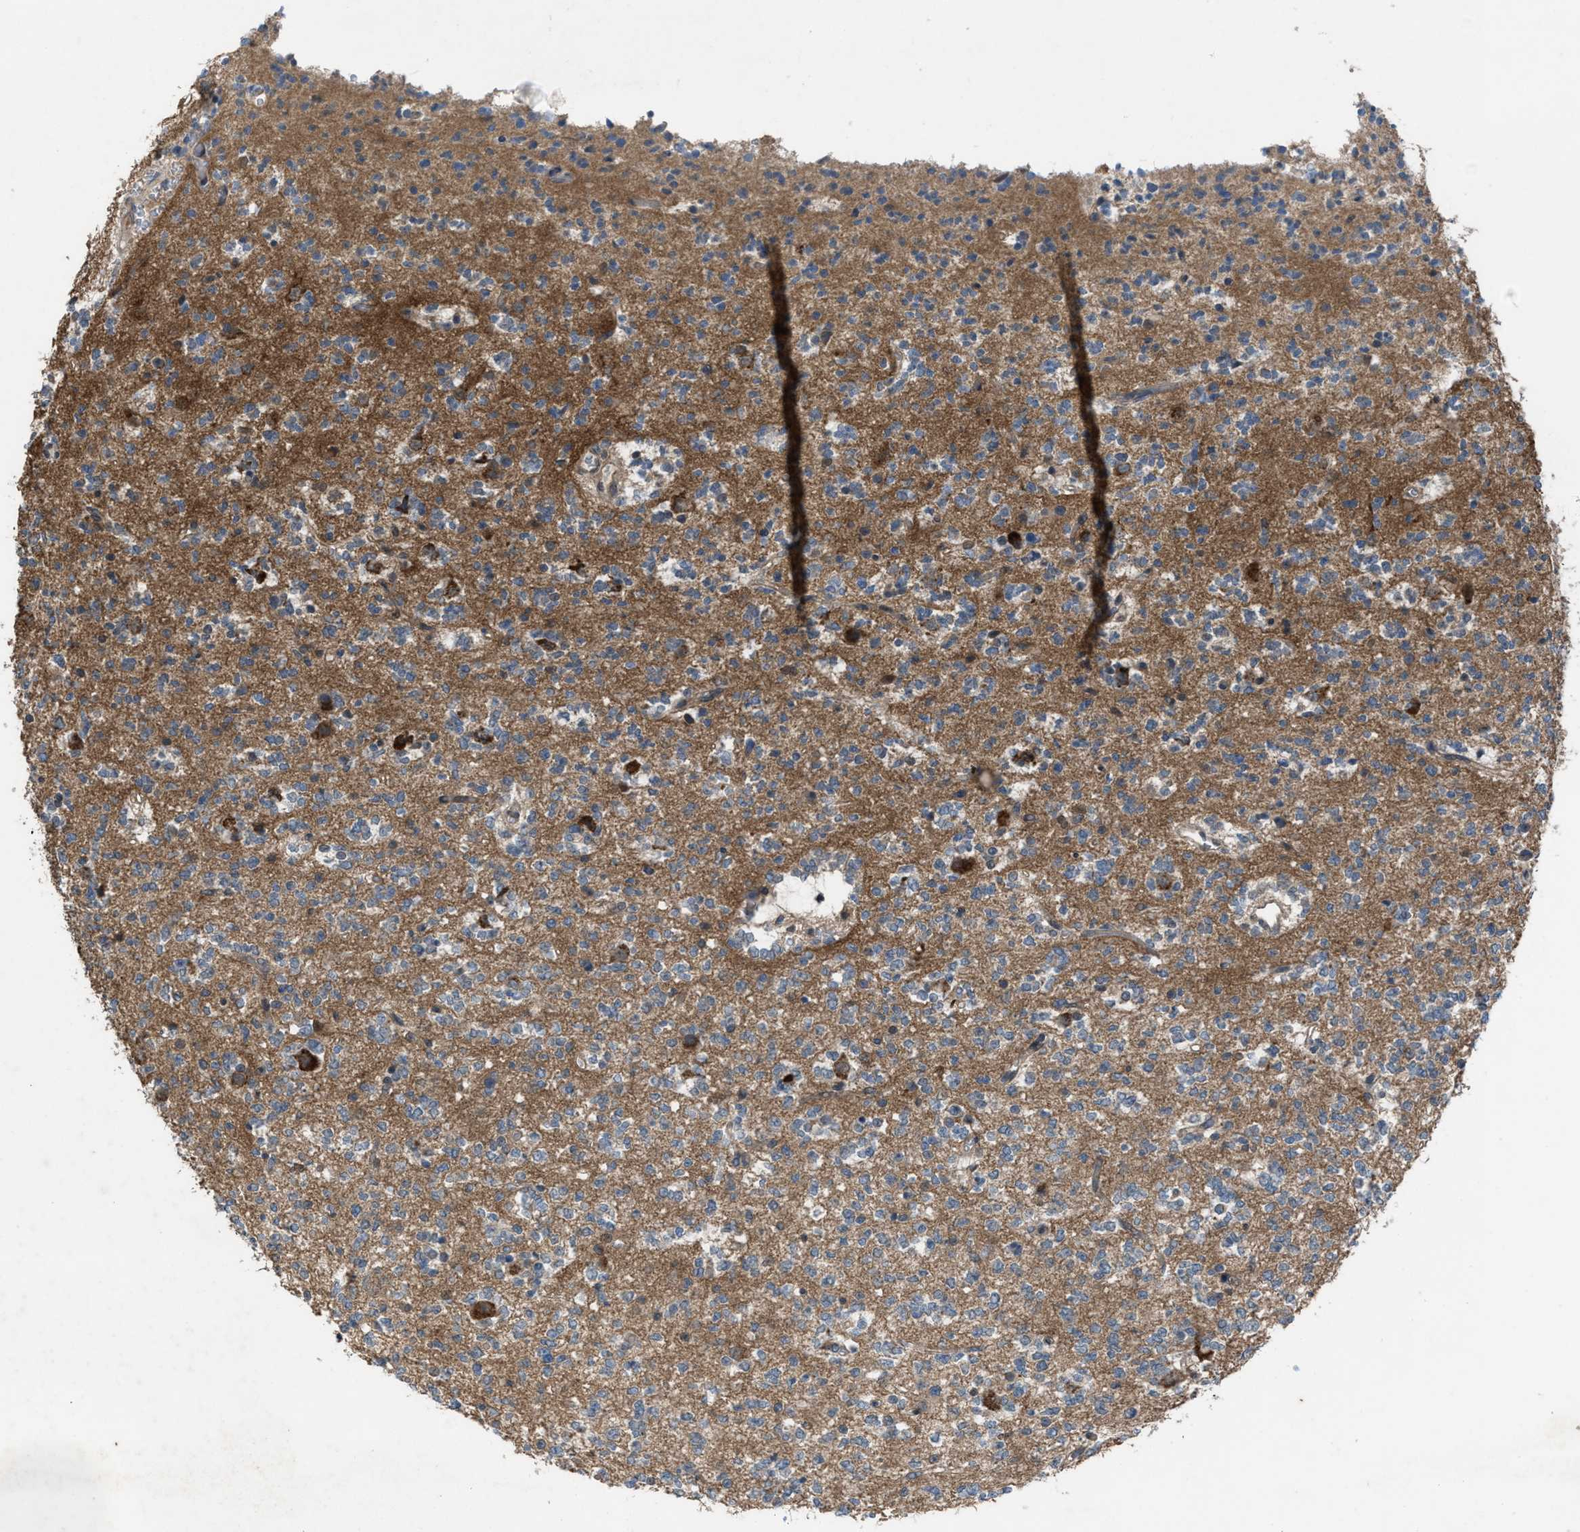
{"staining": {"intensity": "moderate", "quantity": "25%-75%", "location": "cytoplasmic/membranous"}, "tissue": "glioma", "cell_type": "Tumor cells", "image_type": "cancer", "snomed": [{"axis": "morphology", "description": "Glioma, malignant, Low grade"}, {"axis": "topography", "description": "Brain"}], "caption": "The image displays a brown stain indicating the presence of a protein in the cytoplasmic/membranous of tumor cells in malignant glioma (low-grade). (DAB (3,3'-diaminobenzidine) = brown stain, brightfield microscopy at high magnification).", "gene": "PLAA", "patient": {"sex": "male", "age": 38}}